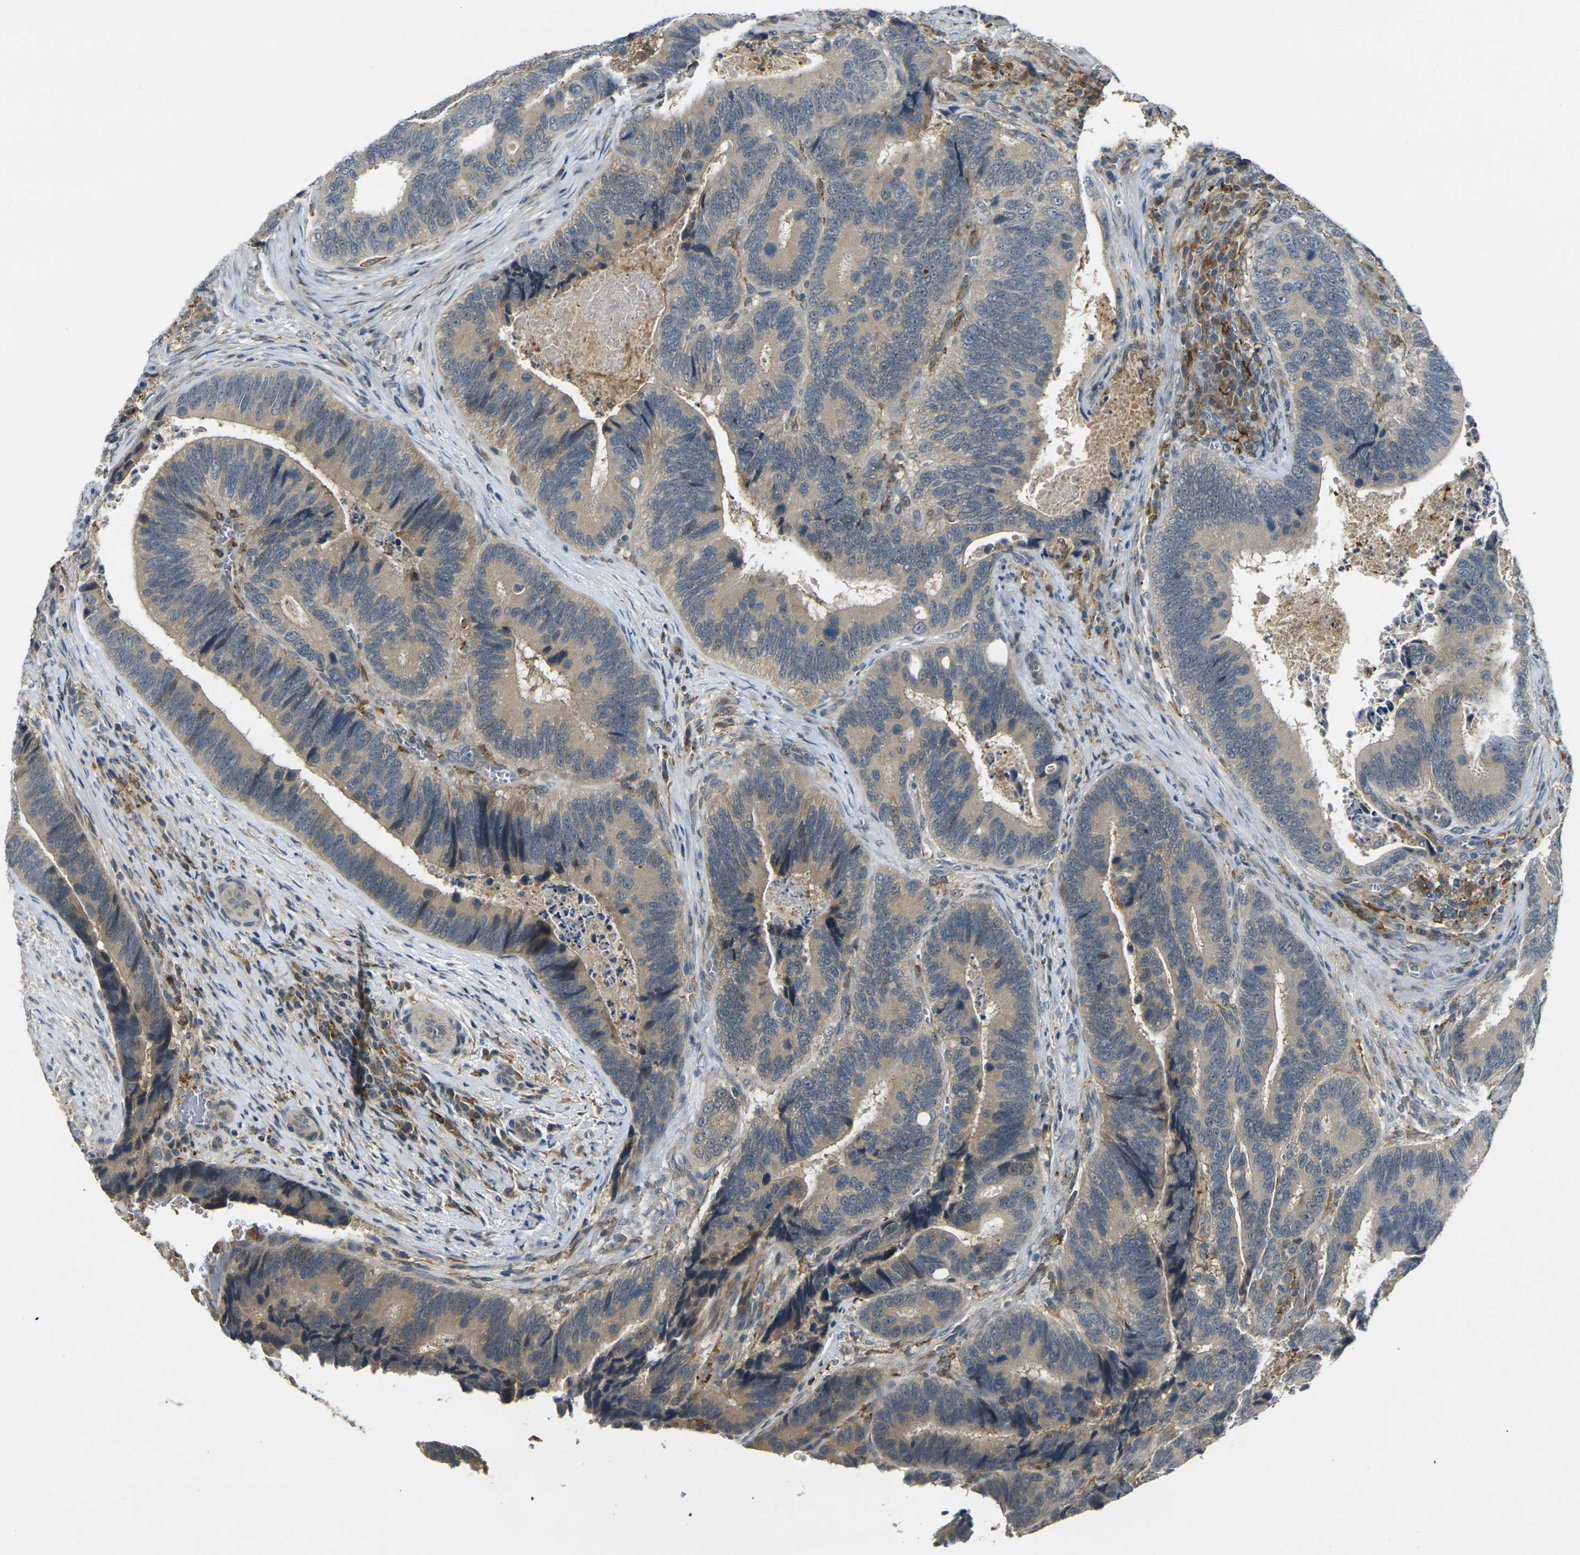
{"staining": {"intensity": "weak", "quantity": ">75%", "location": "cytoplasmic/membranous"}, "tissue": "colorectal cancer", "cell_type": "Tumor cells", "image_type": "cancer", "snomed": [{"axis": "morphology", "description": "Inflammation, NOS"}, {"axis": "morphology", "description": "Adenocarcinoma, NOS"}, {"axis": "topography", "description": "Colon"}], "caption": "Protein expression analysis of human colorectal adenocarcinoma reveals weak cytoplasmic/membranous staining in approximately >75% of tumor cells. Using DAB (brown) and hematoxylin (blue) stains, captured at high magnification using brightfield microscopy.", "gene": "PIGL", "patient": {"sex": "male", "age": 72}}